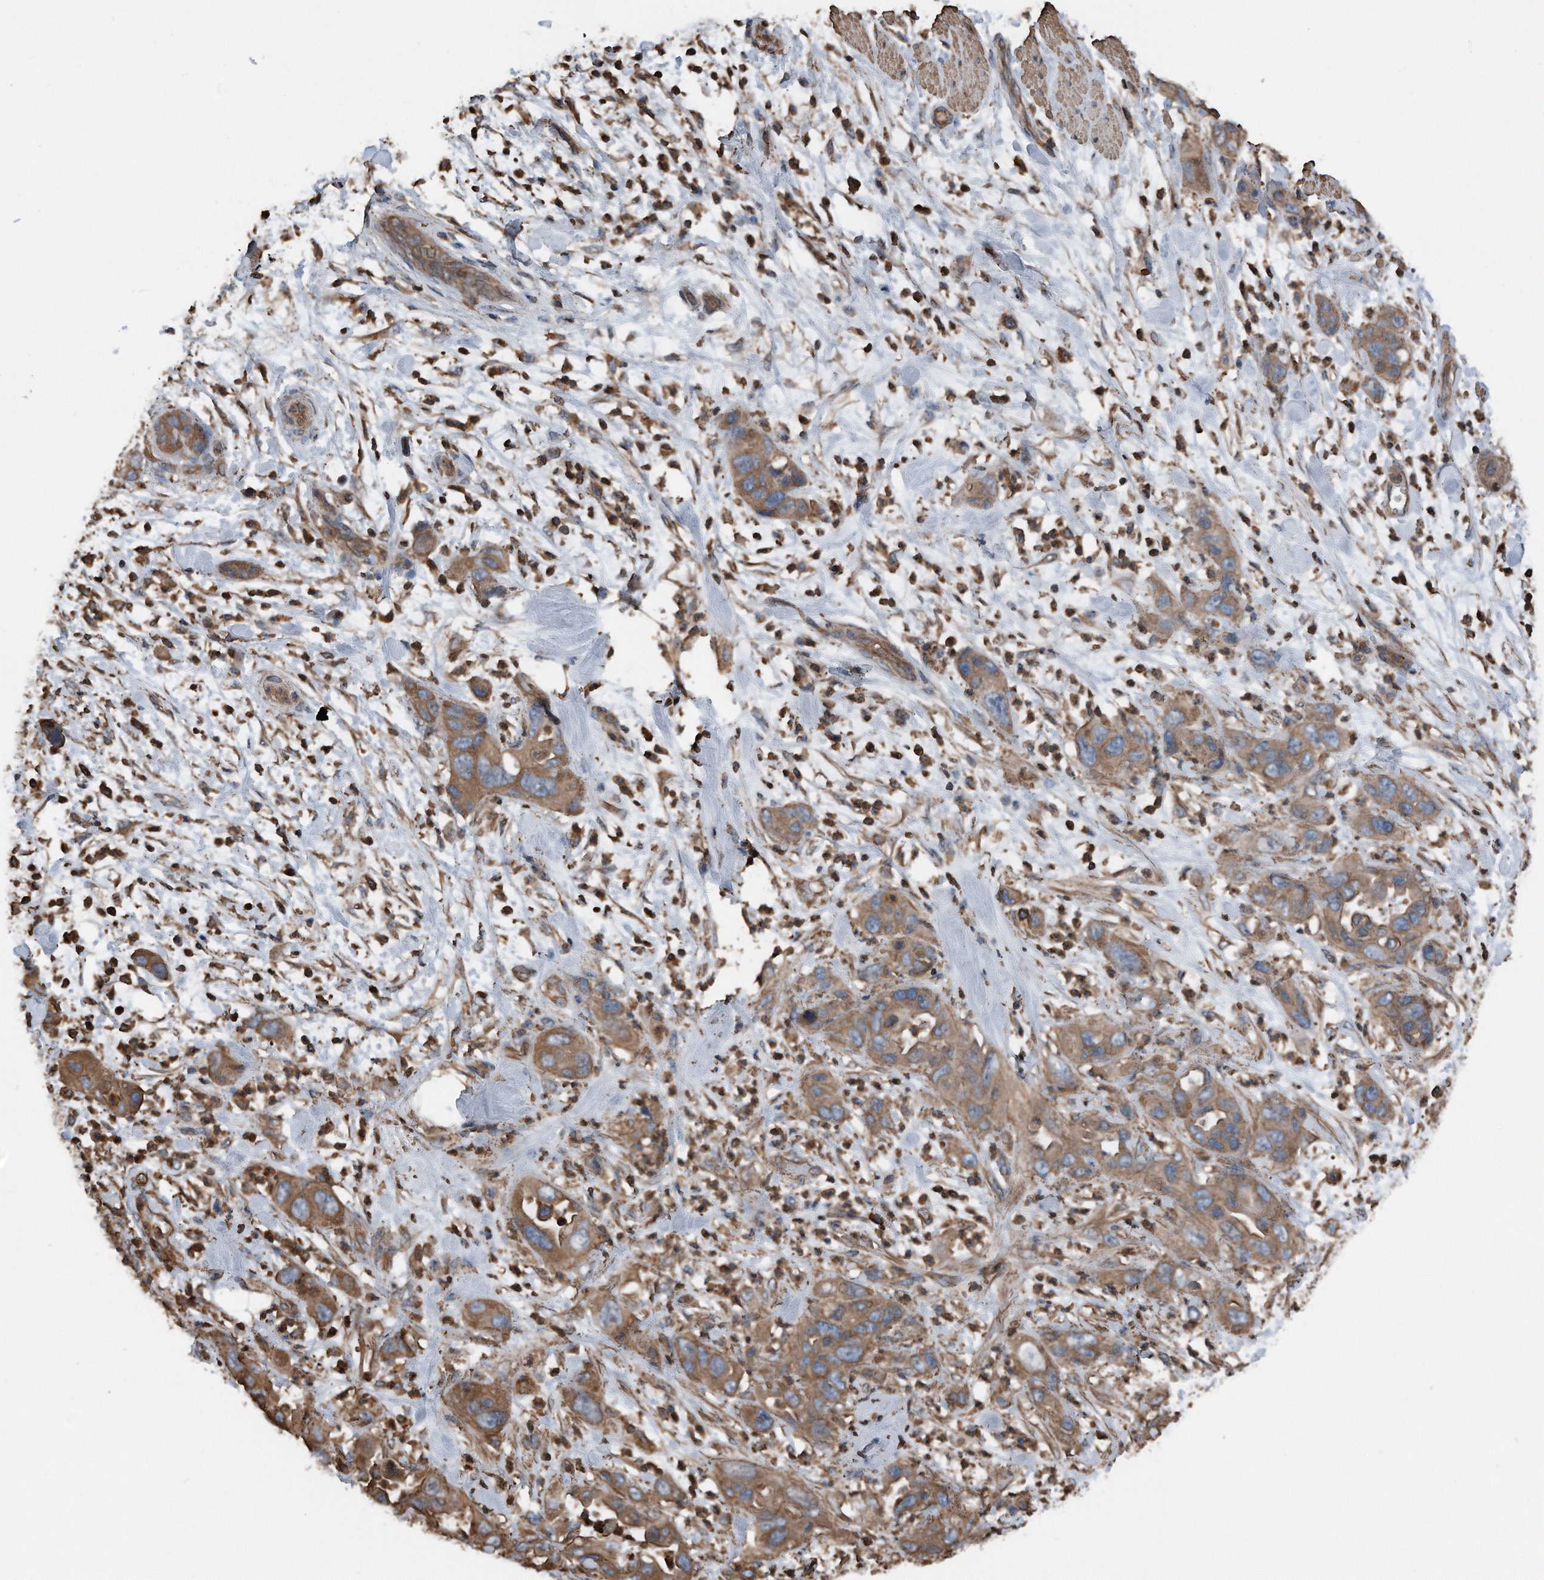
{"staining": {"intensity": "moderate", "quantity": ">75%", "location": "cytoplasmic/membranous"}, "tissue": "pancreatic cancer", "cell_type": "Tumor cells", "image_type": "cancer", "snomed": [{"axis": "morphology", "description": "Adenocarcinoma, NOS"}, {"axis": "topography", "description": "Pancreas"}], "caption": "About >75% of tumor cells in human pancreatic cancer (adenocarcinoma) display moderate cytoplasmic/membranous protein expression as visualized by brown immunohistochemical staining.", "gene": "RSPO3", "patient": {"sex": "female", "age": 71}}